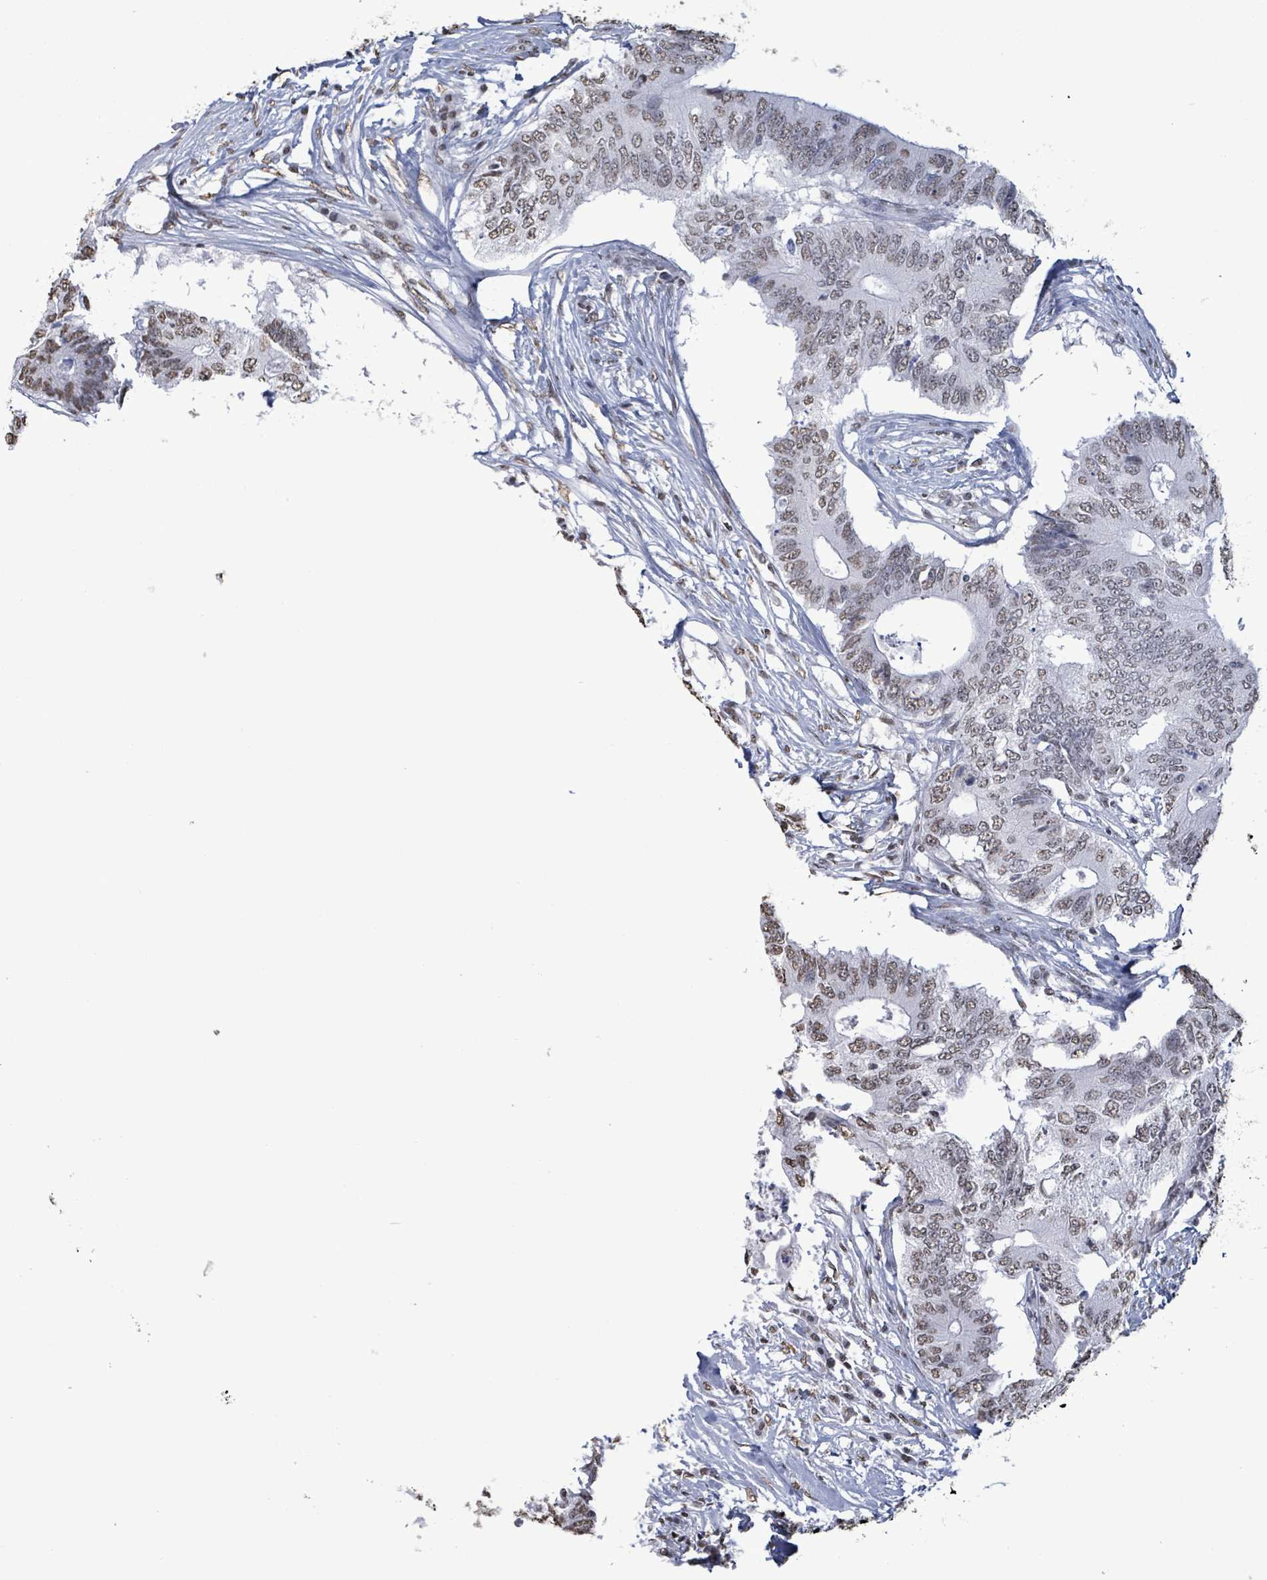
{"staining": {"intensity": "weak", "quantity": "25%-75%", "location": "nuclear"}, "tissue": "colorectal cancer", "cell_type": "Tumor cells", "image_type": "cancer", "snomed": [{"axis": "morphology", "description": "Adenocarcinoma, NOS"}, {"axis": "topography", "description": "Colon"}], "caption": "The immunohistochemical stain labels weak nuclear staining in tumor cells of adenocarcinoma (colorectal) tissue. (DAB (3,3'-diaminobenzidine) IHC with brightfield microscopy, high magnification).", "gene": "SAMD14", "patient": {"sex": "male", "age": 71}}